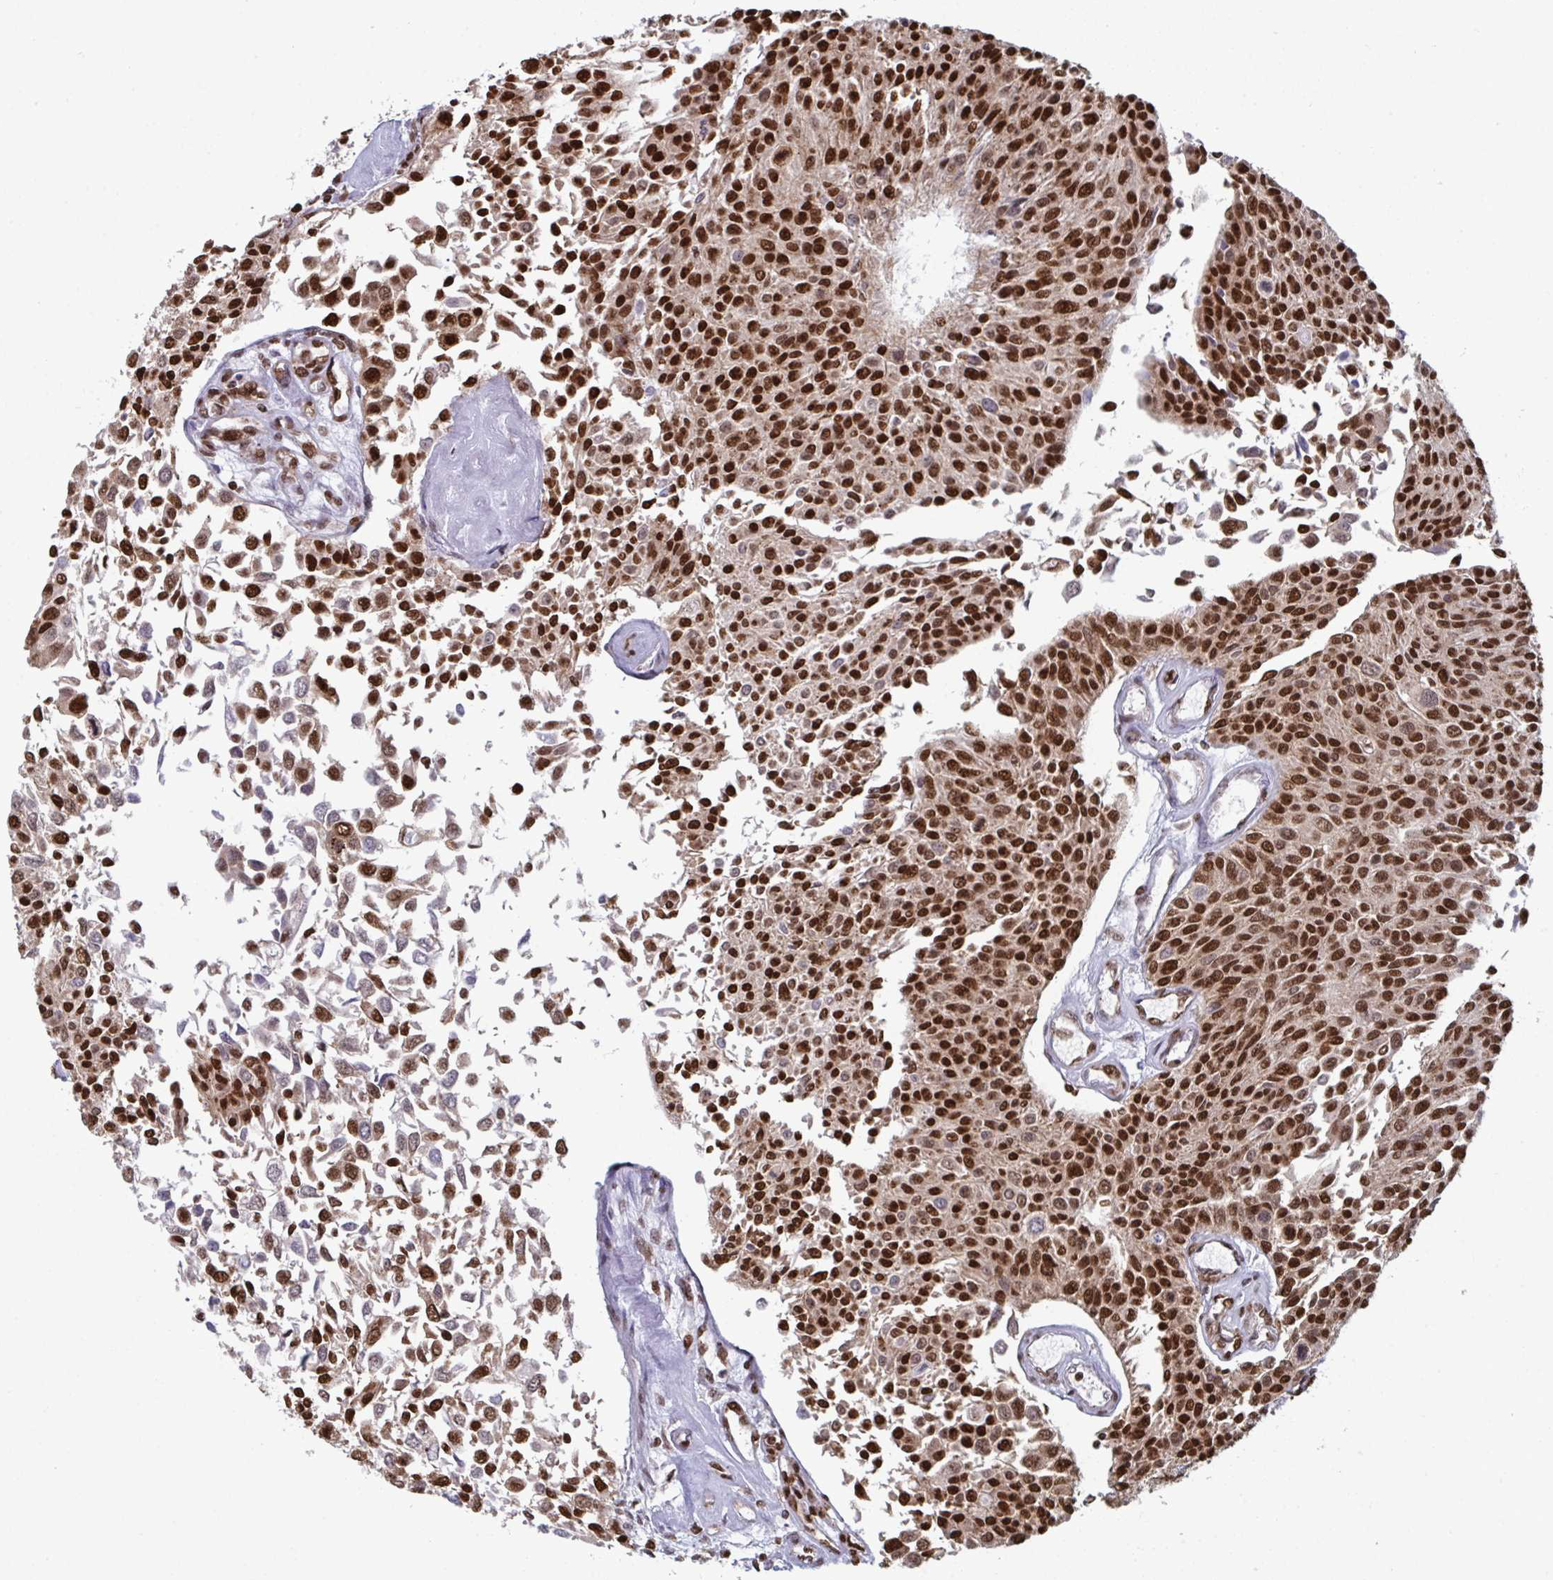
{"staining": {"intensity": "strong", "quantity": ">75%", "location": "nuclear"}, "tissue": "urothelial cancer", "cell_type": "Tumor cells", "image_type": "cancer", "snomed": [{"axis": "morphology", "description": "Urothelial carcinoma, NOS"}, {"axis": "topography", "description": "Urinary bladder"}], "caption": "Tumor cells display high levels of strong nuclear expression in about >75% of cells in urothelial cancer.", "gene": "GAR1", "patient": {"sex": "male", "age": 55}}